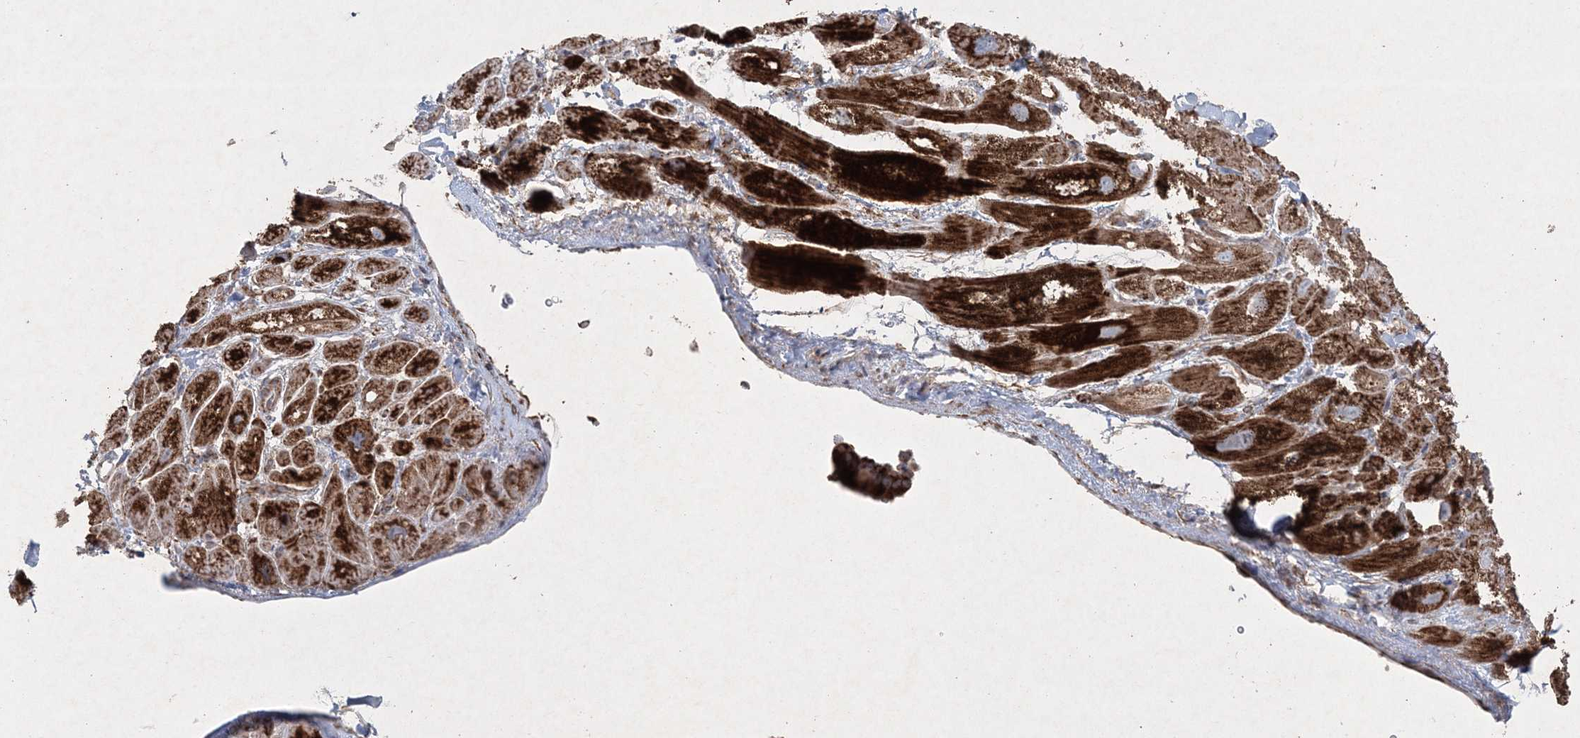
{"staining": {"intensity": "strong", "quantity": "25%-75%", "location": "cytoplasmic/membranous"}, "tissue": "heart muscle", "cell_type": "Cardiomyocytes", "image_type": "normal", "snomed": [{"axis": "morphology", "description": "Normal tissue, NOS"}, {"axis": "topography", "description": "Heart"}], "caption": "Heart muscle stained with immunohistochemistry displays strong cytoplasmic/membranous positivity in about 25%-75% of cardiomyocytes. The staining is performed using DAB (3,3'-diaminobenzidine) brown chromogen to label protein expression. The nuclei are counter-stained blue using hematoxylin.", "gene": "LRPPRC", "patient": {"sex": "male", "age": 49}}